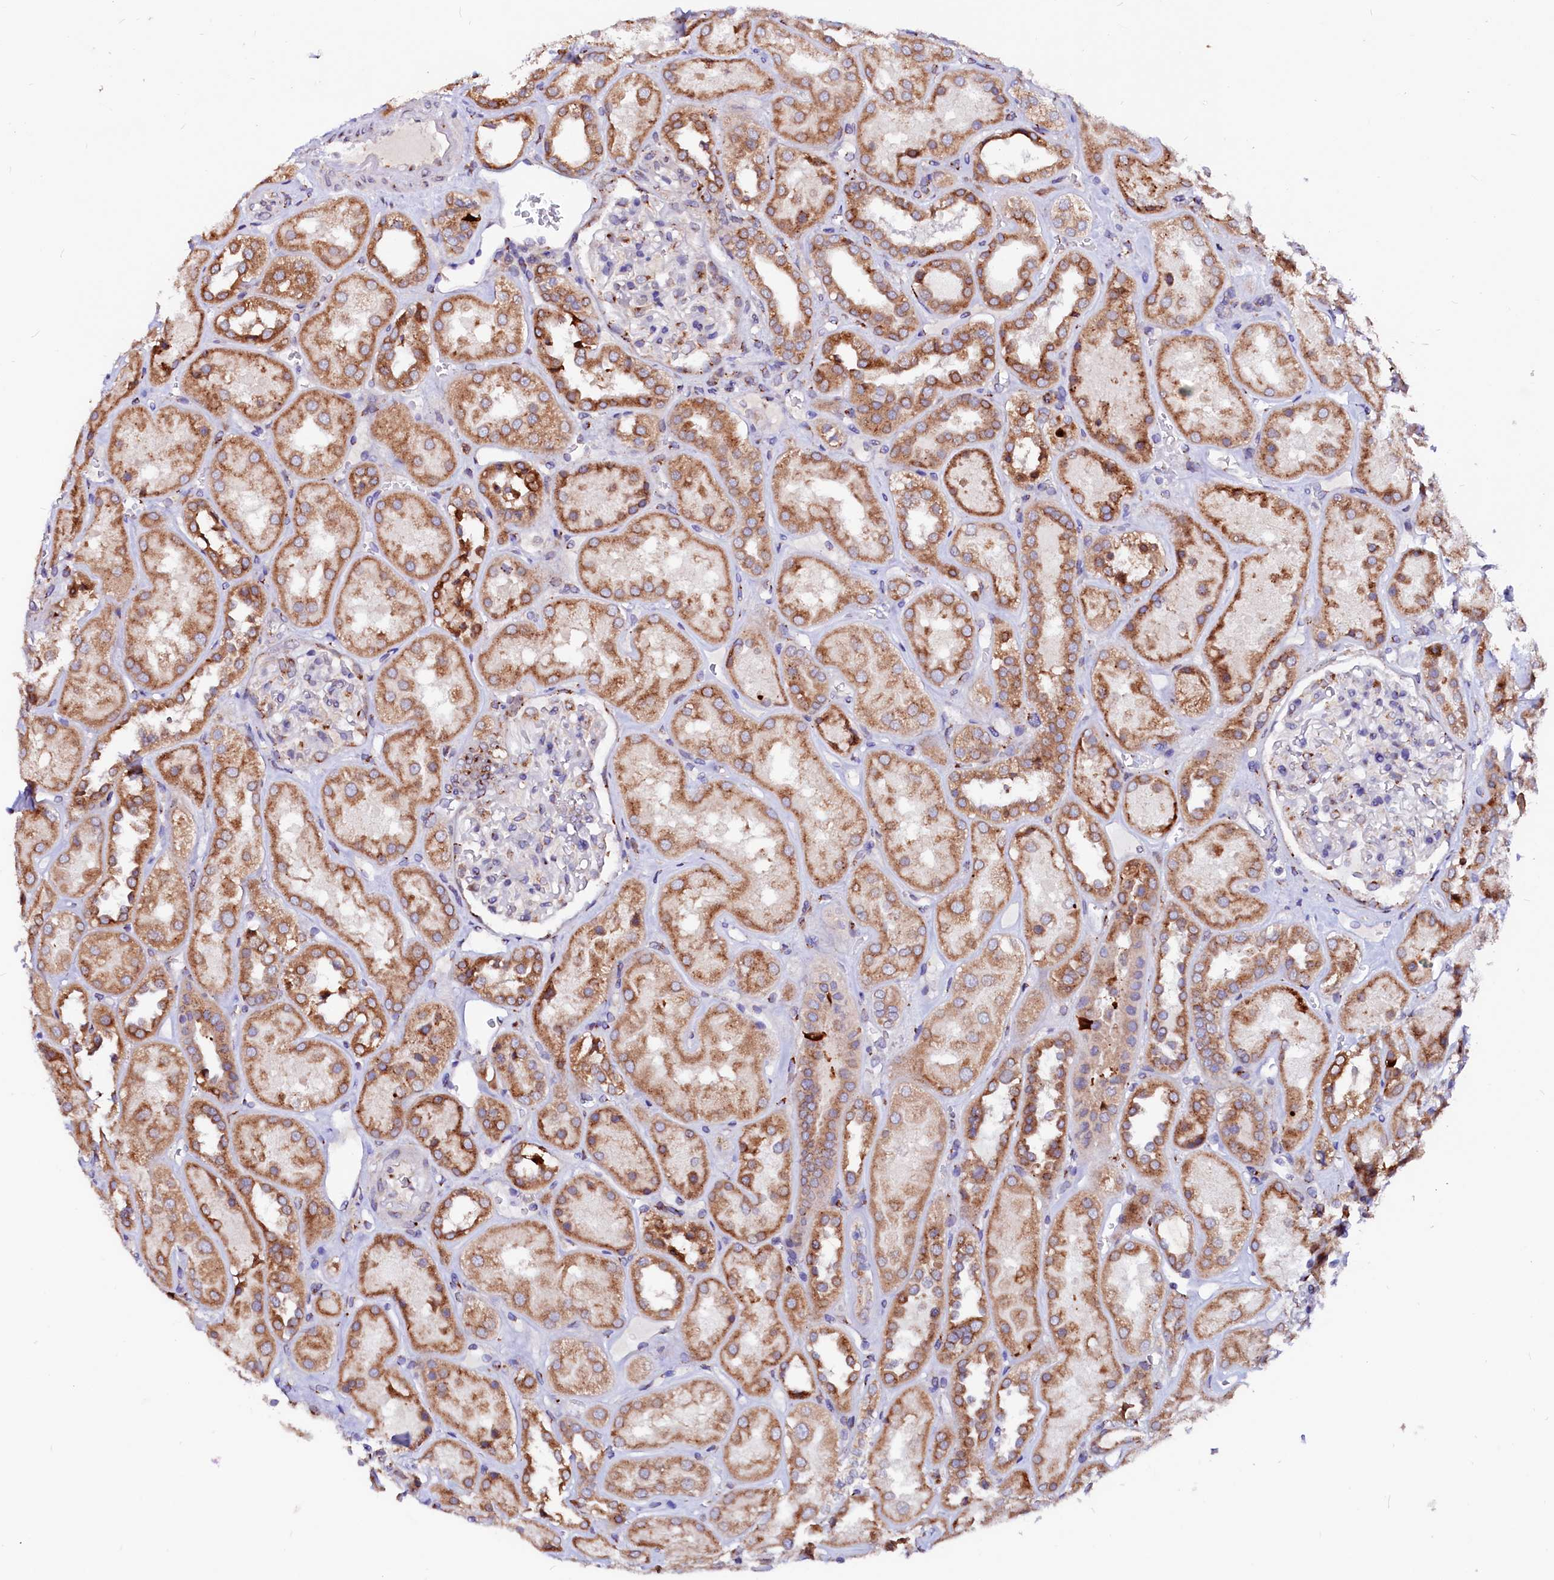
{"staining": {"intensity": "moderate", "quantity": "25%-75%", "location": "cytoplasmic/membranous"}, "tissue": "kidney", "cell_type": "Cells in glomeruli", "image_type": "normal", "snomed": [{"axis": "morphology", "description": "Normal tissue, NOS"}, {"axis": "topography", "description": "Kidney"}], "caption": "Kidney stained with DAB IHC exhibits medium levels of moderate cytoplasmic/membranous staining in about 25%-75% of cells in glomeruli. (DAB IHC with brightfield microscopy, high magnification).", "gene": "LMAN1", "patient": {"sex": "male", "age": 70}}